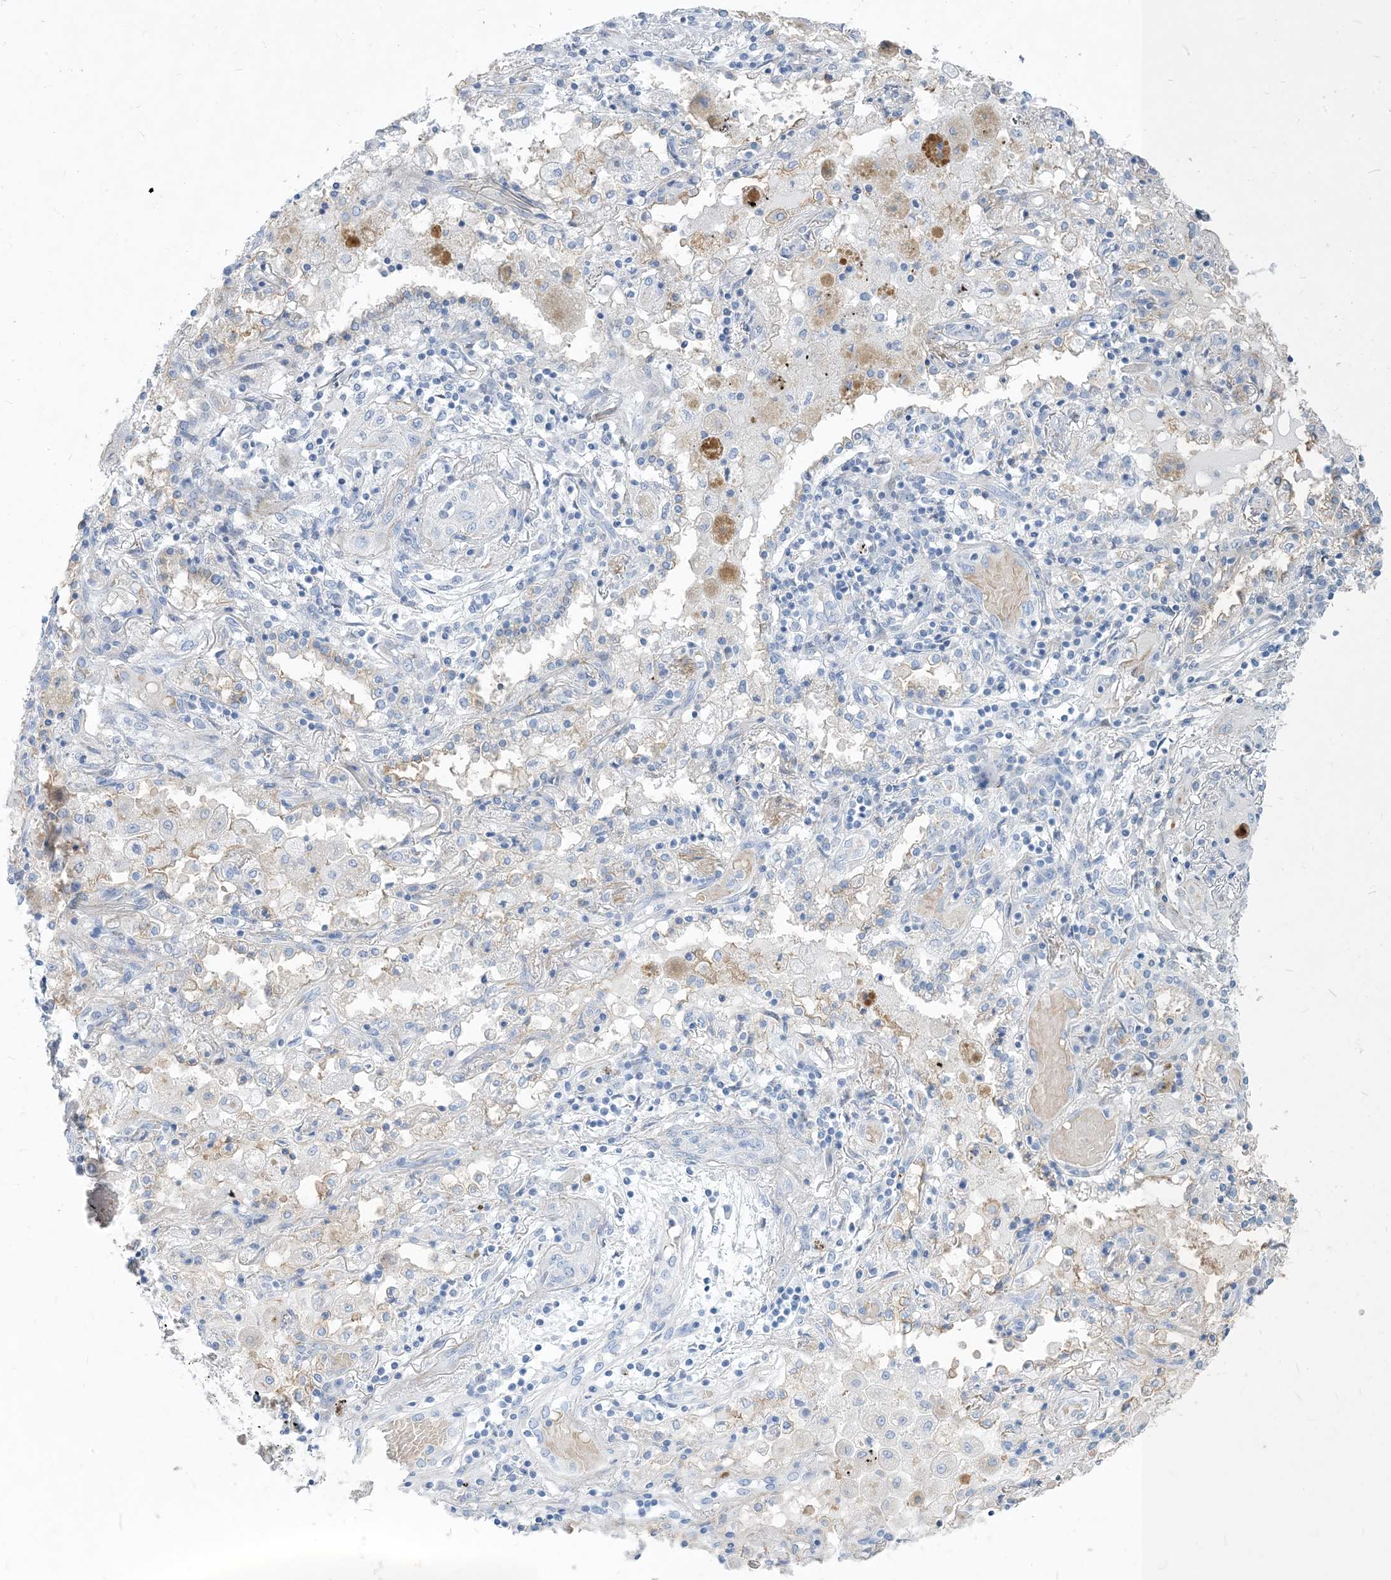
{"staining": {"intensity": "negative", "quantity": "none", "location": "none"}, "tissue": "lung cancer", "cell_type": "Tumor cells", "image_type": "cancer", "snomed": [{"axis": "morphology", "description": "Squamous cell carcinoma, NOS"}, {"axis": "topography", "description": "Lung"}], "caption": "Immunohistochemistry histopathology image of neoplastic tissue: squamous cell carcinoma (lung) stained with DAB displays no significant protein staining in tumor cells. (DAB IHC with hematoxylin counter stain).", "gene": "MOXD1", "patient": {"sex": "female", "age": 47}}